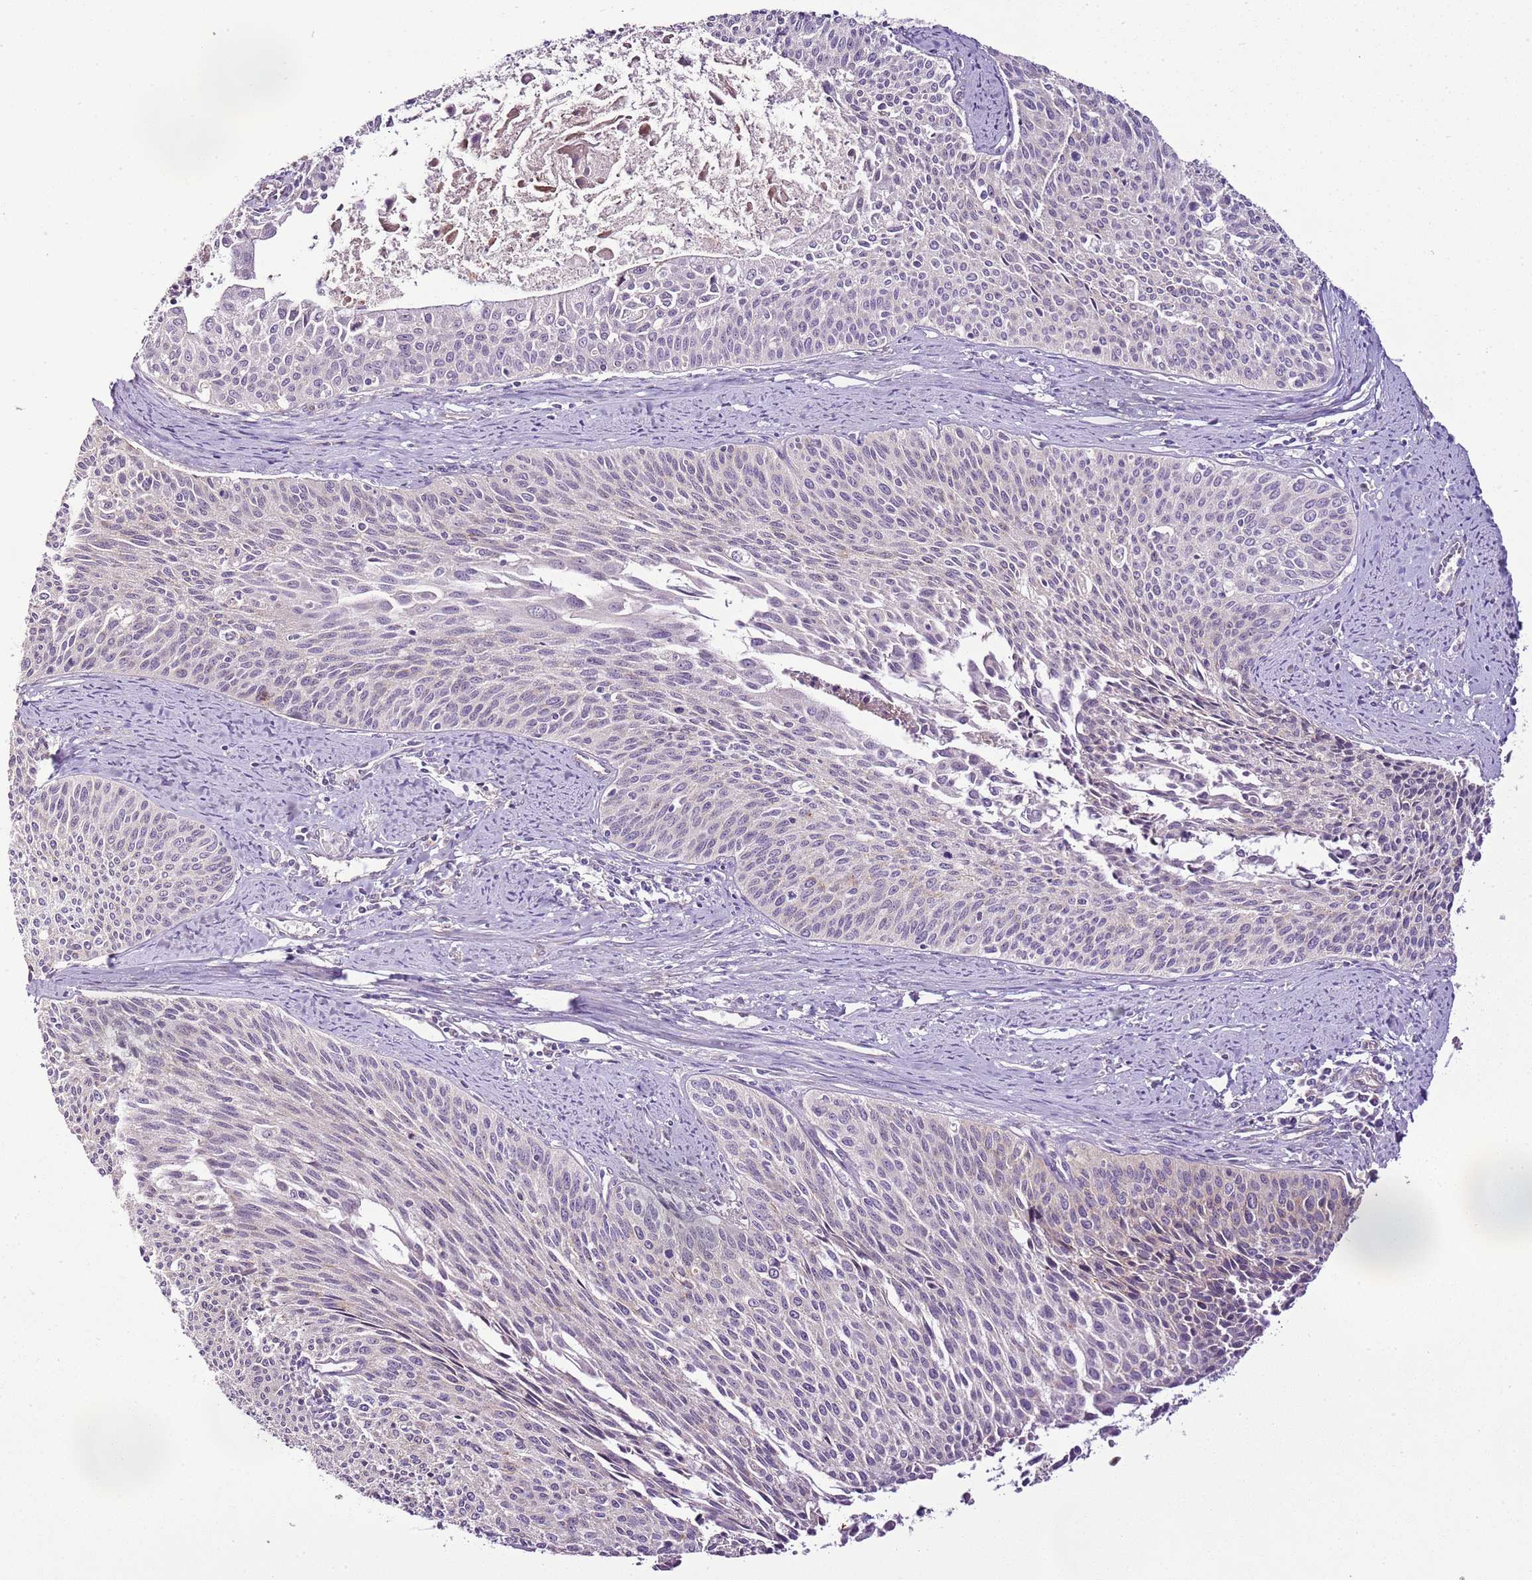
{"staining": {"intensity": "negative", "quantity": "none", "location": "none"}, "tissue": "cervical cancer", "cell_type": "Tumor cells", "image_type": "cancer", "snomed": [{"axis": "morphology", "description": "Squamous cell carcinoma, NOS"}, {"axis": "topography", "description": "Cervix"}], "caption": "Cervical cancer (squamous cell carcinoma) was stained to show a protein in brown. There is no significant expression in tumor cells. (Brightfield microscopy of DAB immunohistochemistry at high magnification).", "gene": "CMKLR1", "patient": {"sex": "female", "age": 55}}